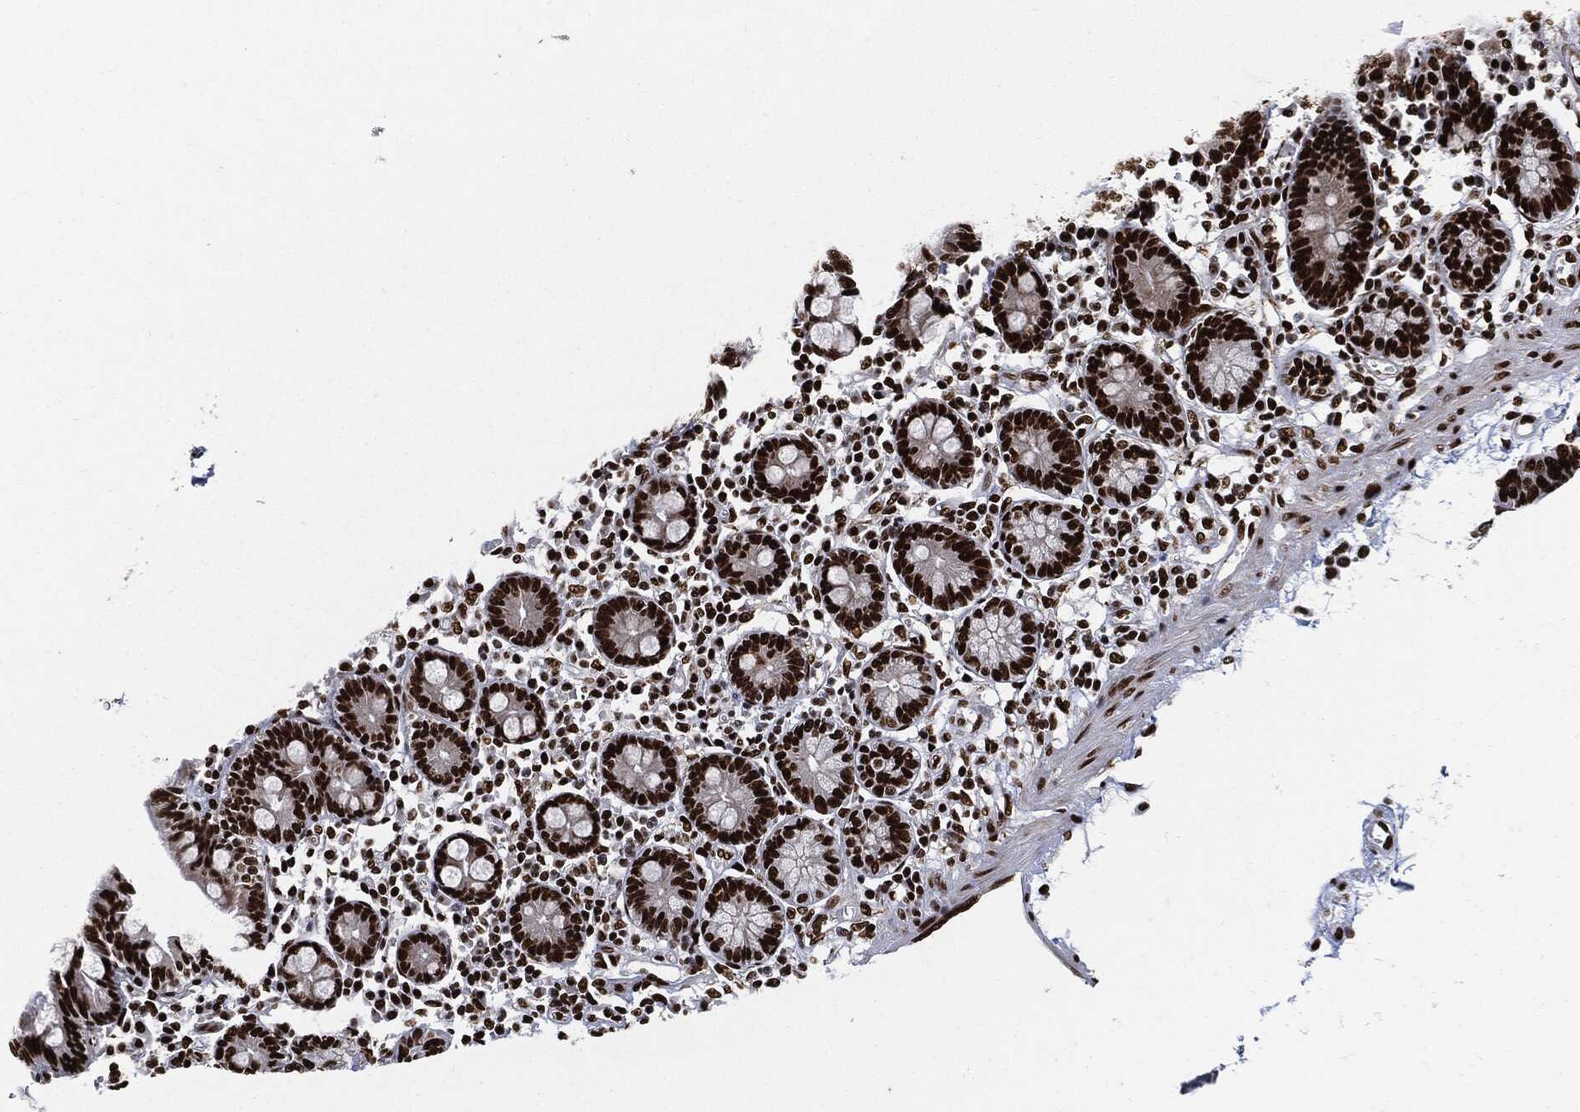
{"staining": {"intensity": "strong", "quantity": ">75%", "location": "nuclear"}, "tissue": "small intestine", "cell_type": "Glandular cells", "image_type": "normal", "snomed": [{"axis": "morphology", "description": "Normal tissue, NOS"}, {"axis": "topography", "description": "Small intestine"}], "caption": "Protein expression analysis of normal human small intestine reveals strong nuclear staining in about >75% of glandular cells. (DAB IHC with brightfield microscopy, high magnification).", "gene": "RECQL", "patient": {"sex": "male", "age": 88}}